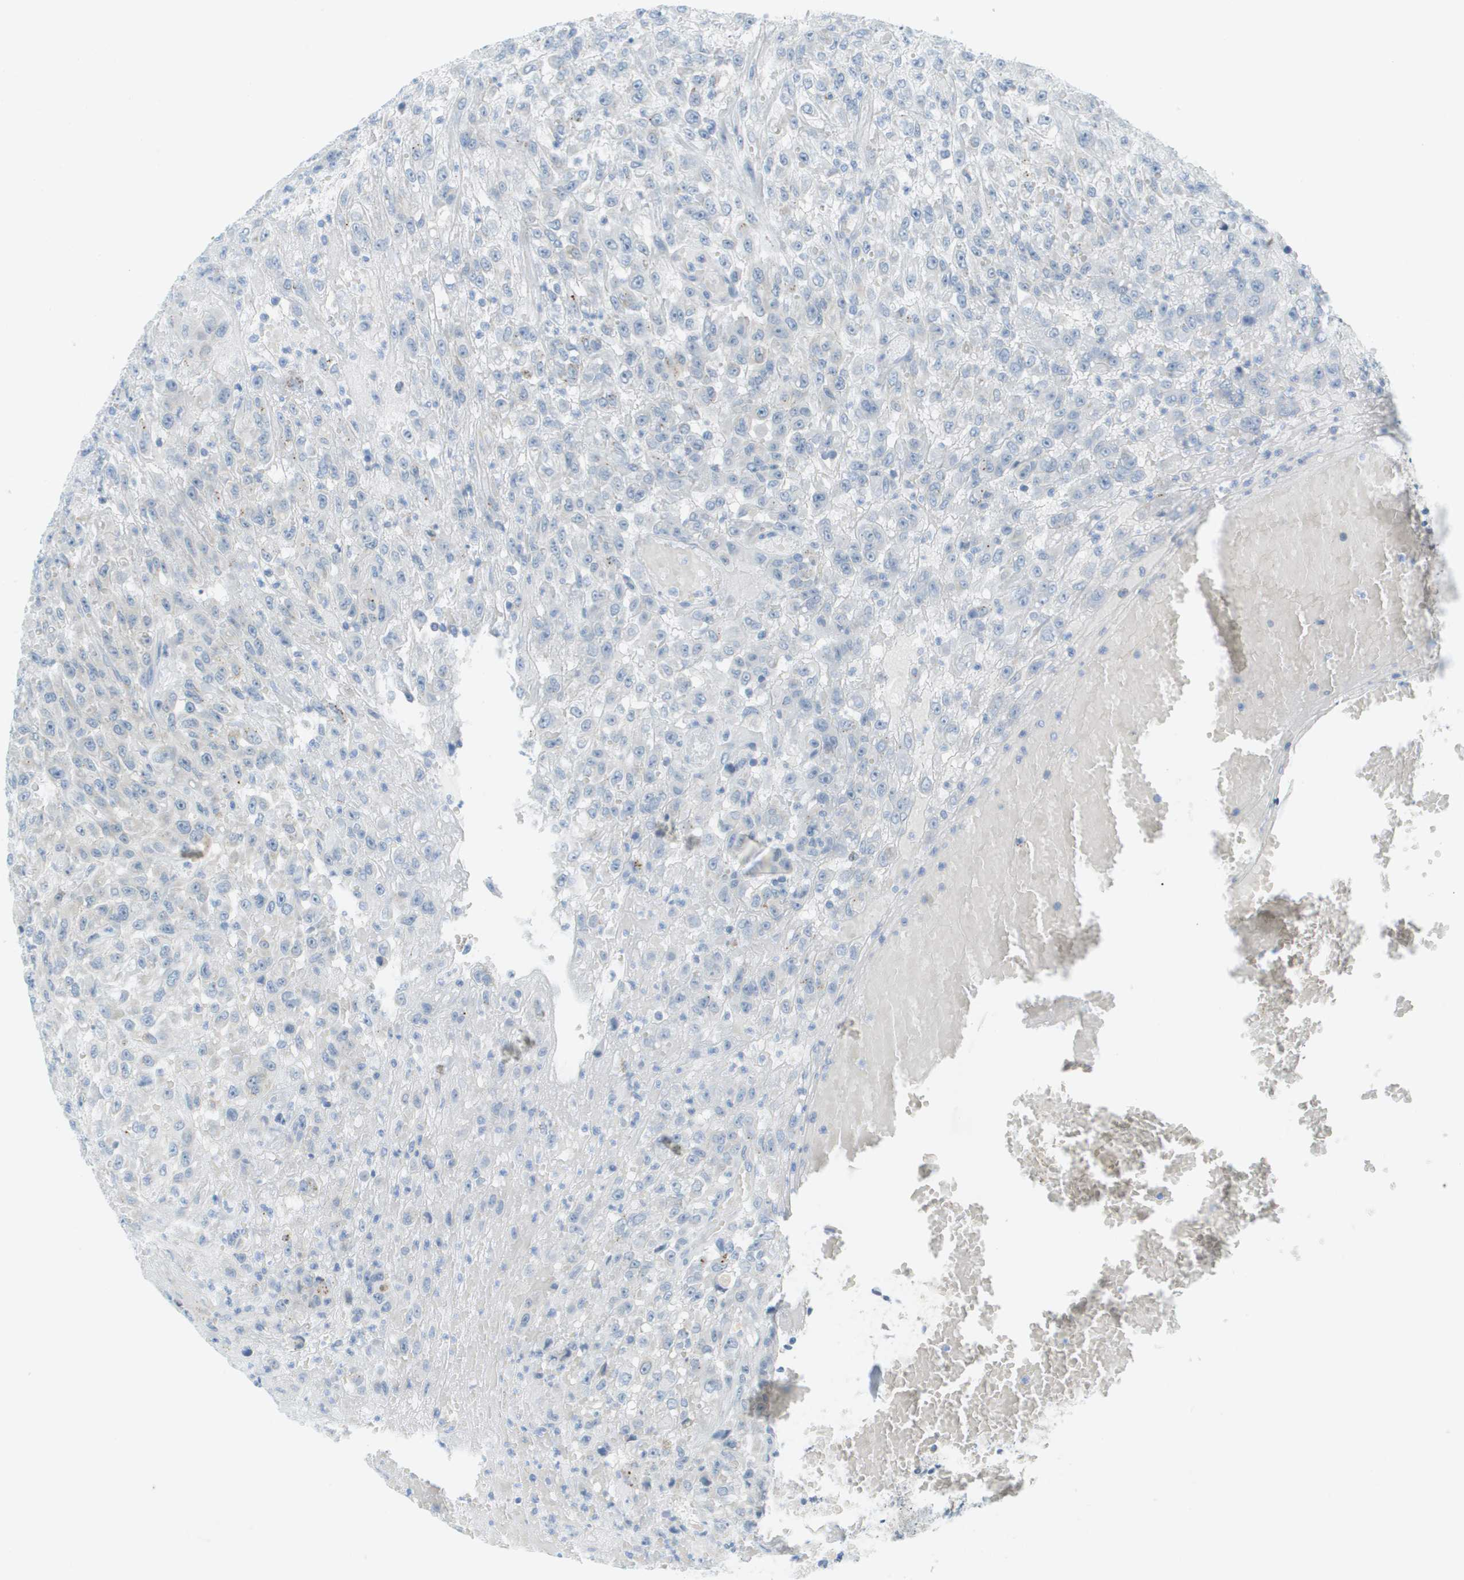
{"staining": {"intensity": "negative", "quantity": "none", "location": "none"}, "tissue": "urothelial cancer", "cell_type": "Tumor cells", "image_type": "cancer", "snomed": [{"axis": "morphology", "description": "Urothelial carcinoma, High grade"}, {"axis": "topography", "description": "Urinary bladder"}], "caption": "Photomicrograph shows no significant protein positivity in tumor cells of high-grade urothelial carcinoma.", "gene": "SMYD5", "patient": {"sex": "male", "age": 46}}